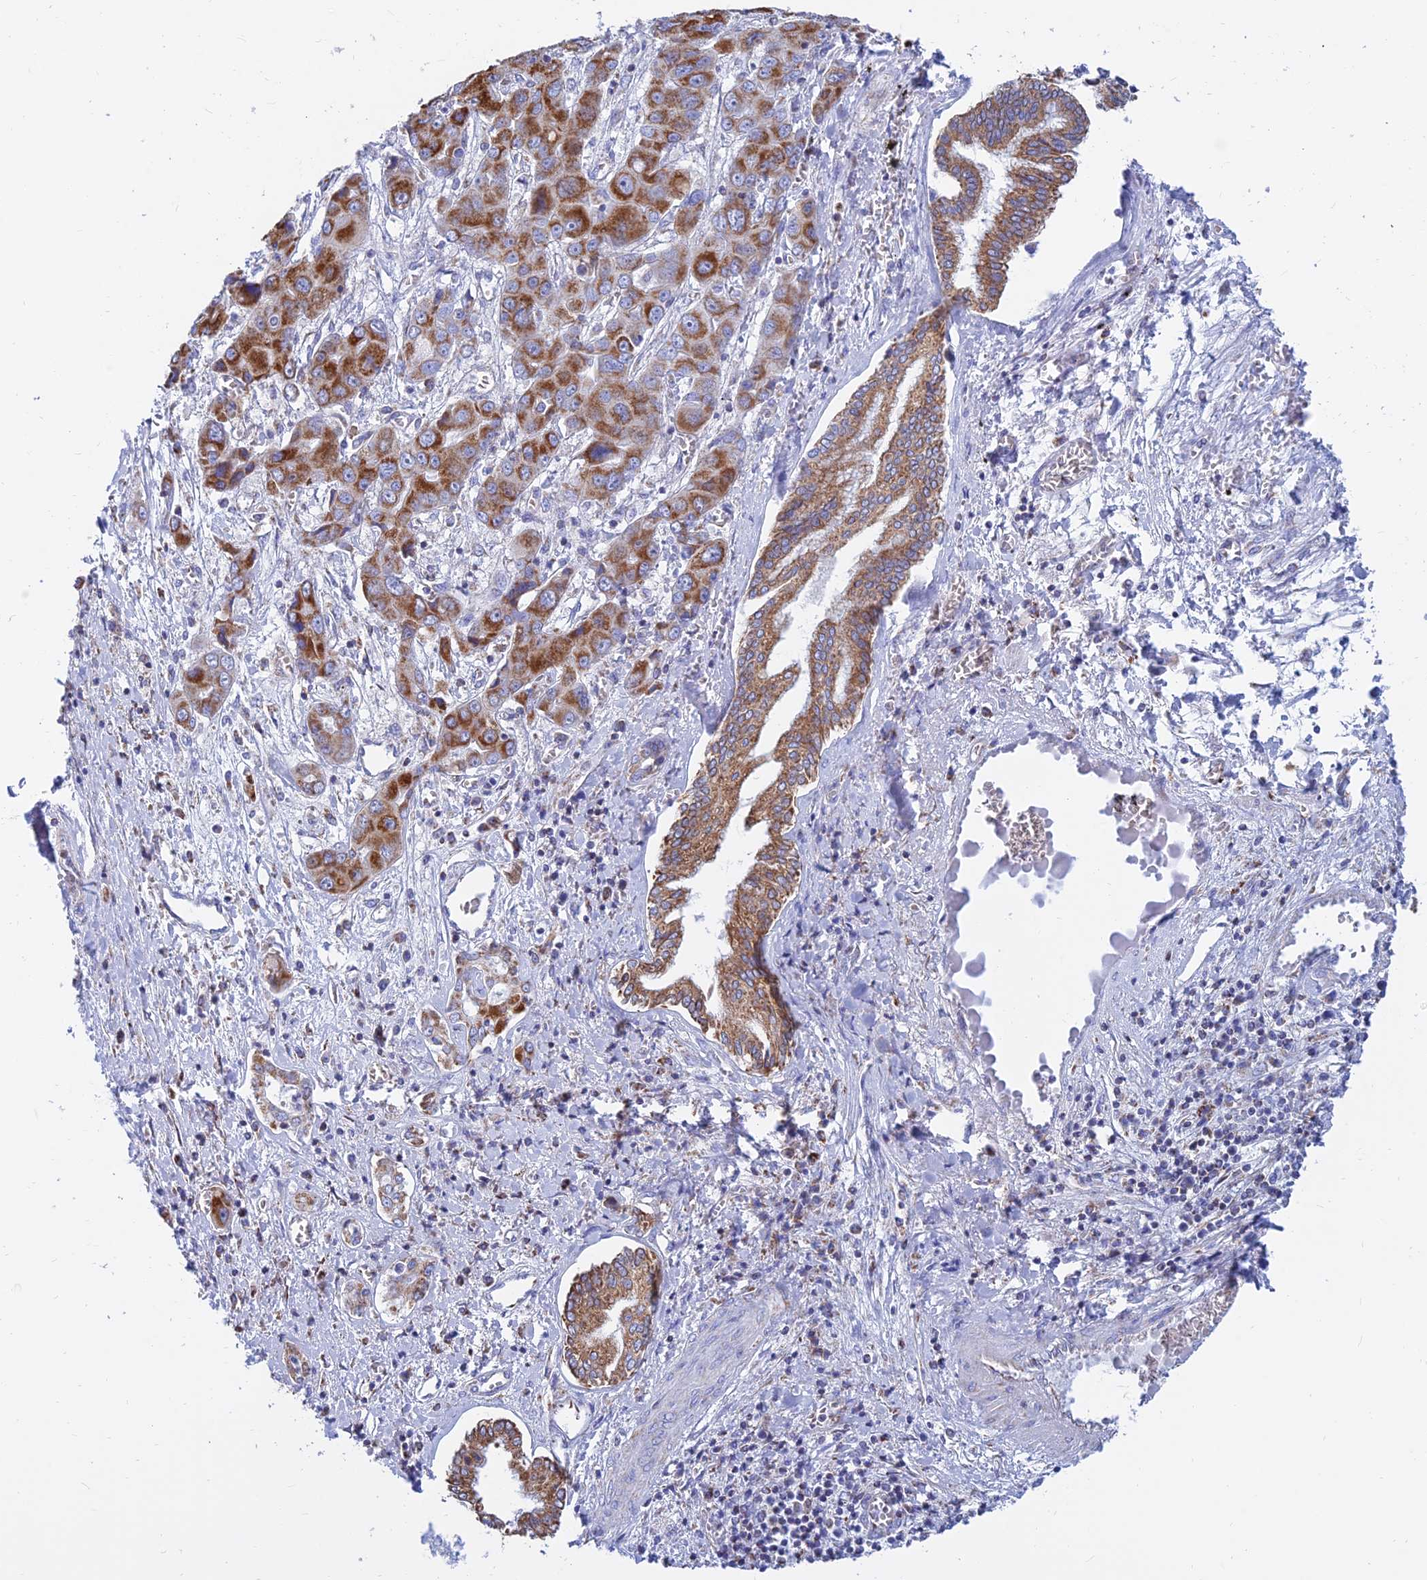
{"staining": {"intensity": "moderate", "quantity": ">75%", "location": "cytoplasmic/membranous"}, "tissue": "liver cancer", "cell_type": "Tumor cells", "image_type": "cancer", "snomed": [{"axis": "morphology", "description": "Cholangiocarcinoma"}, {"axis": "topography", "description": "Liver"}], "caption": "Brown immunohistochemical staining in liver cancer (cholangiocarcinoma) shows moderate cytoplasmic/membranous staining in about >75% of tumor cells.", "gene": "MGST1", "patient": {"sex": "male", "age": 67}}